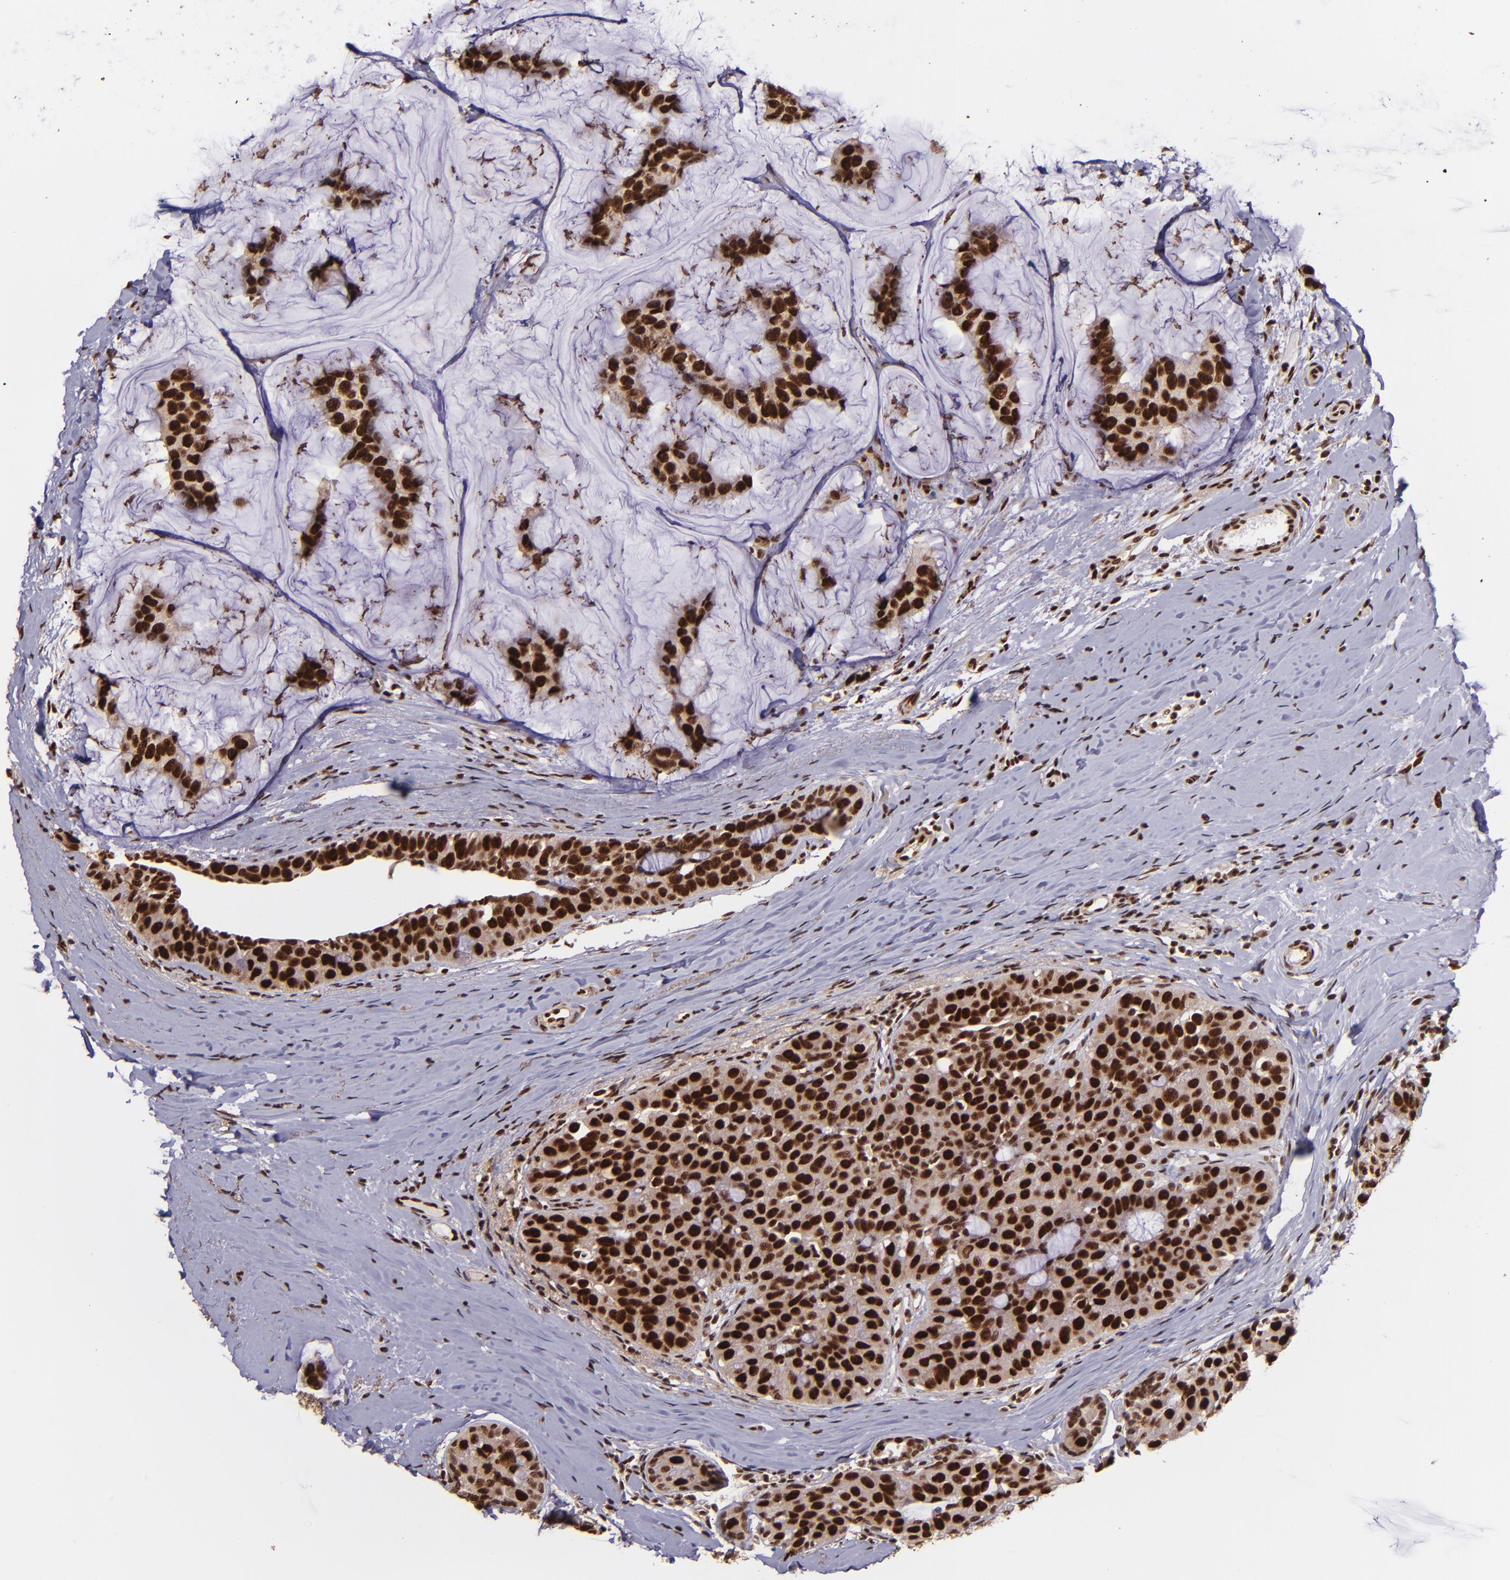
{"staining": {"intensity": "strong", "quantity": ">75%", "location": "cytoplasmic/membranous,nuclear"}, "tissue": "breast cancer", "cell_type": "Tumor cells", "image_type": "cancer", "snomed": [{"axis": "morphology", "description": "Normal tissue, NOS"}, {"axis": "morphology", "description": "Duct carcinoma"}, {"axis": "topography", "description": "Breast"}], "caption": "The micrograph demonstrates immunohistochemical staining of breast cancer. There is strong cytoplasmic/membranous and nuclear positivity is seen in about >75% of tumor cells. The staining was performed using DAB, with brown indicating positive protein expression. Nuclei are stained blue with hematoxylin.", "gene": "PQBP1", "patient": {"sex": "female", "age": 50}}